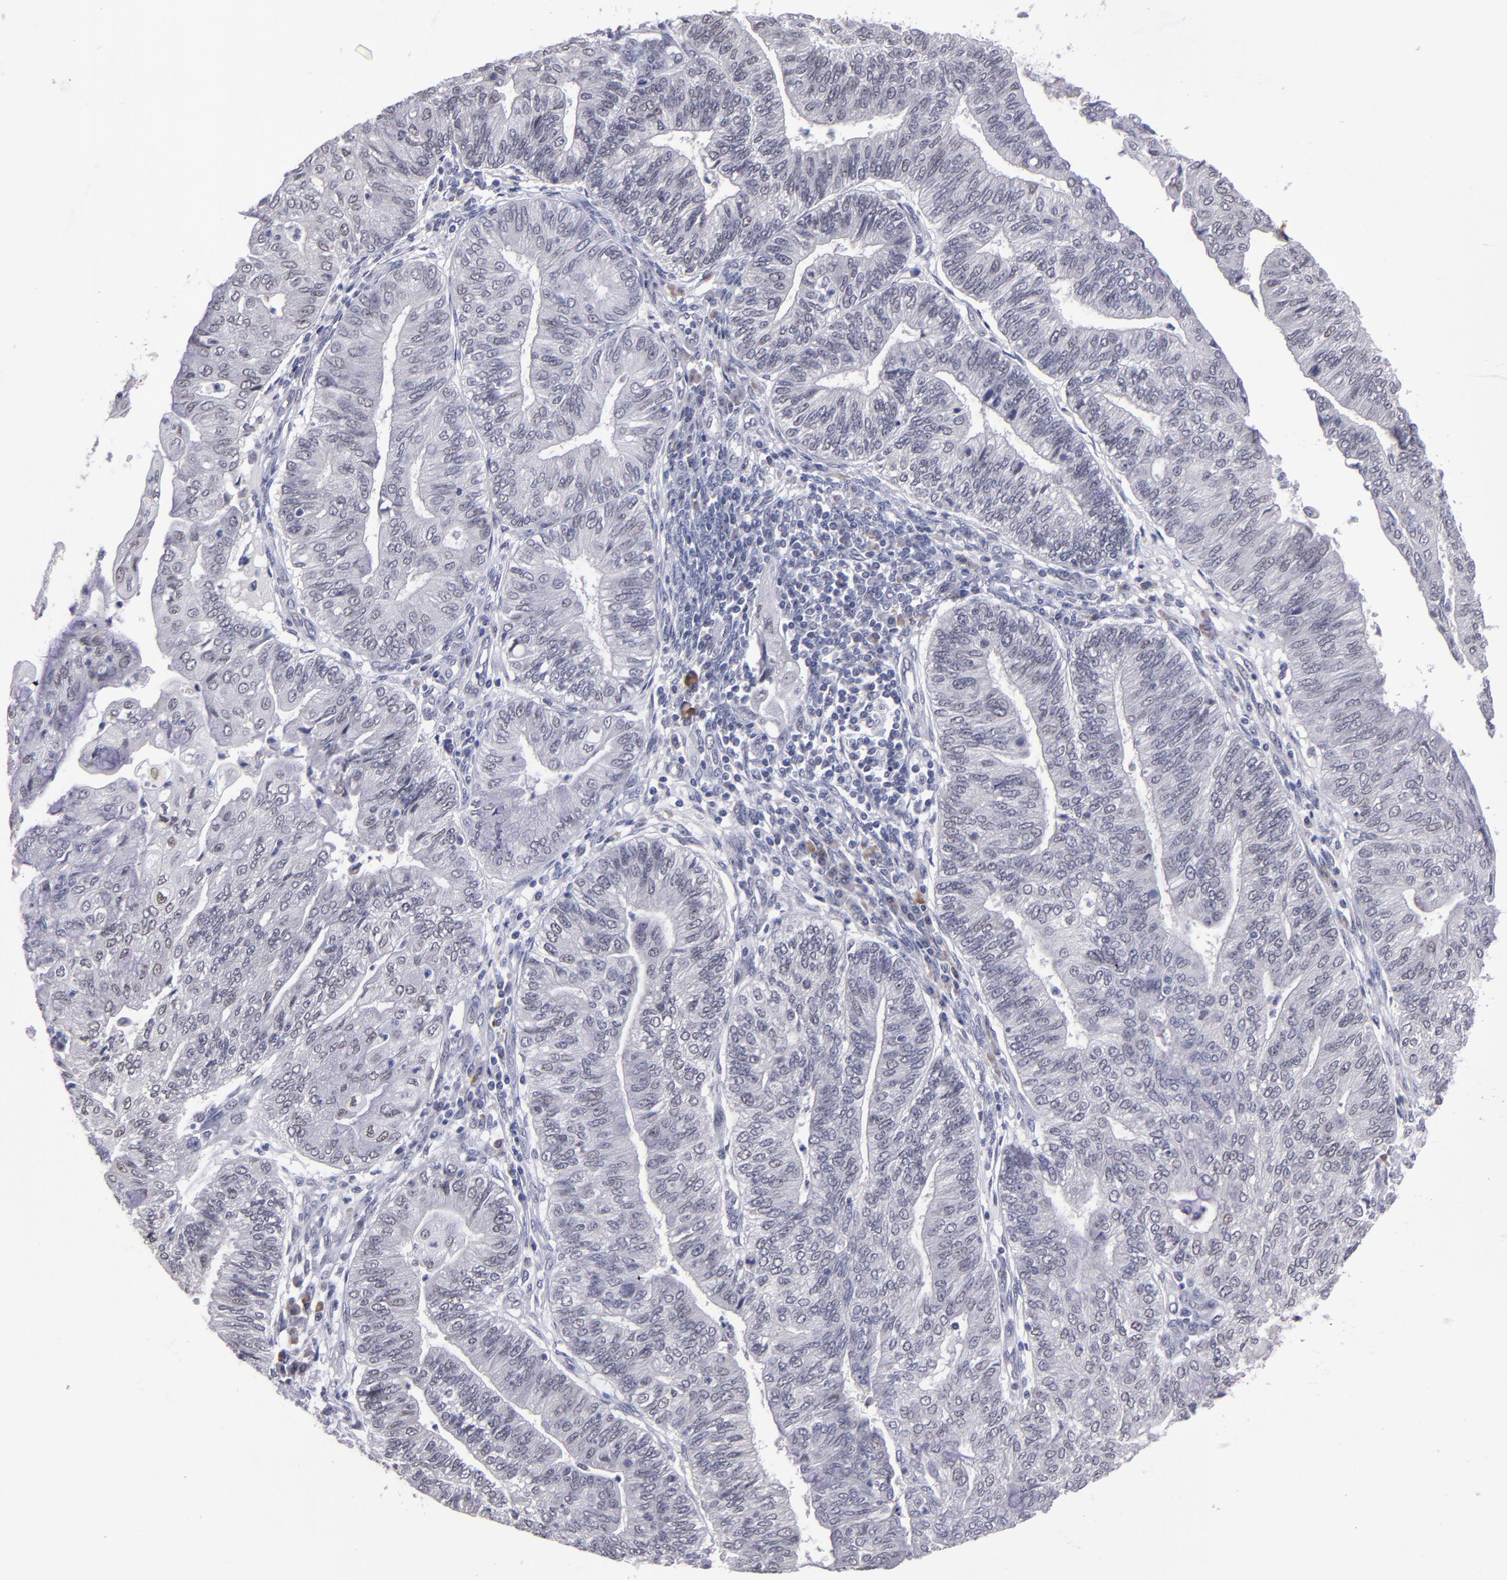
{"staining": {"intensity": "weak", "quantity": "25%-75%", "location": "nuclear"}, "tissue": "endometrial cancer", "cell_type": "Tumor cells", "image_type": "cancer", "snomed": [{"axis": "morphology", "description": "Adenocarcinoma, NOS"}, {"axis": "topography", "description": "Endometrium"}], "caption": "This is a micrograph of immunohistochemistry staining of endometrial cancer (adenocarcinoma), which shows weak expression in the nuclear of tumor cells.", "gene": "OTUB2", "patient": {"sex": "female", "age": 59}}